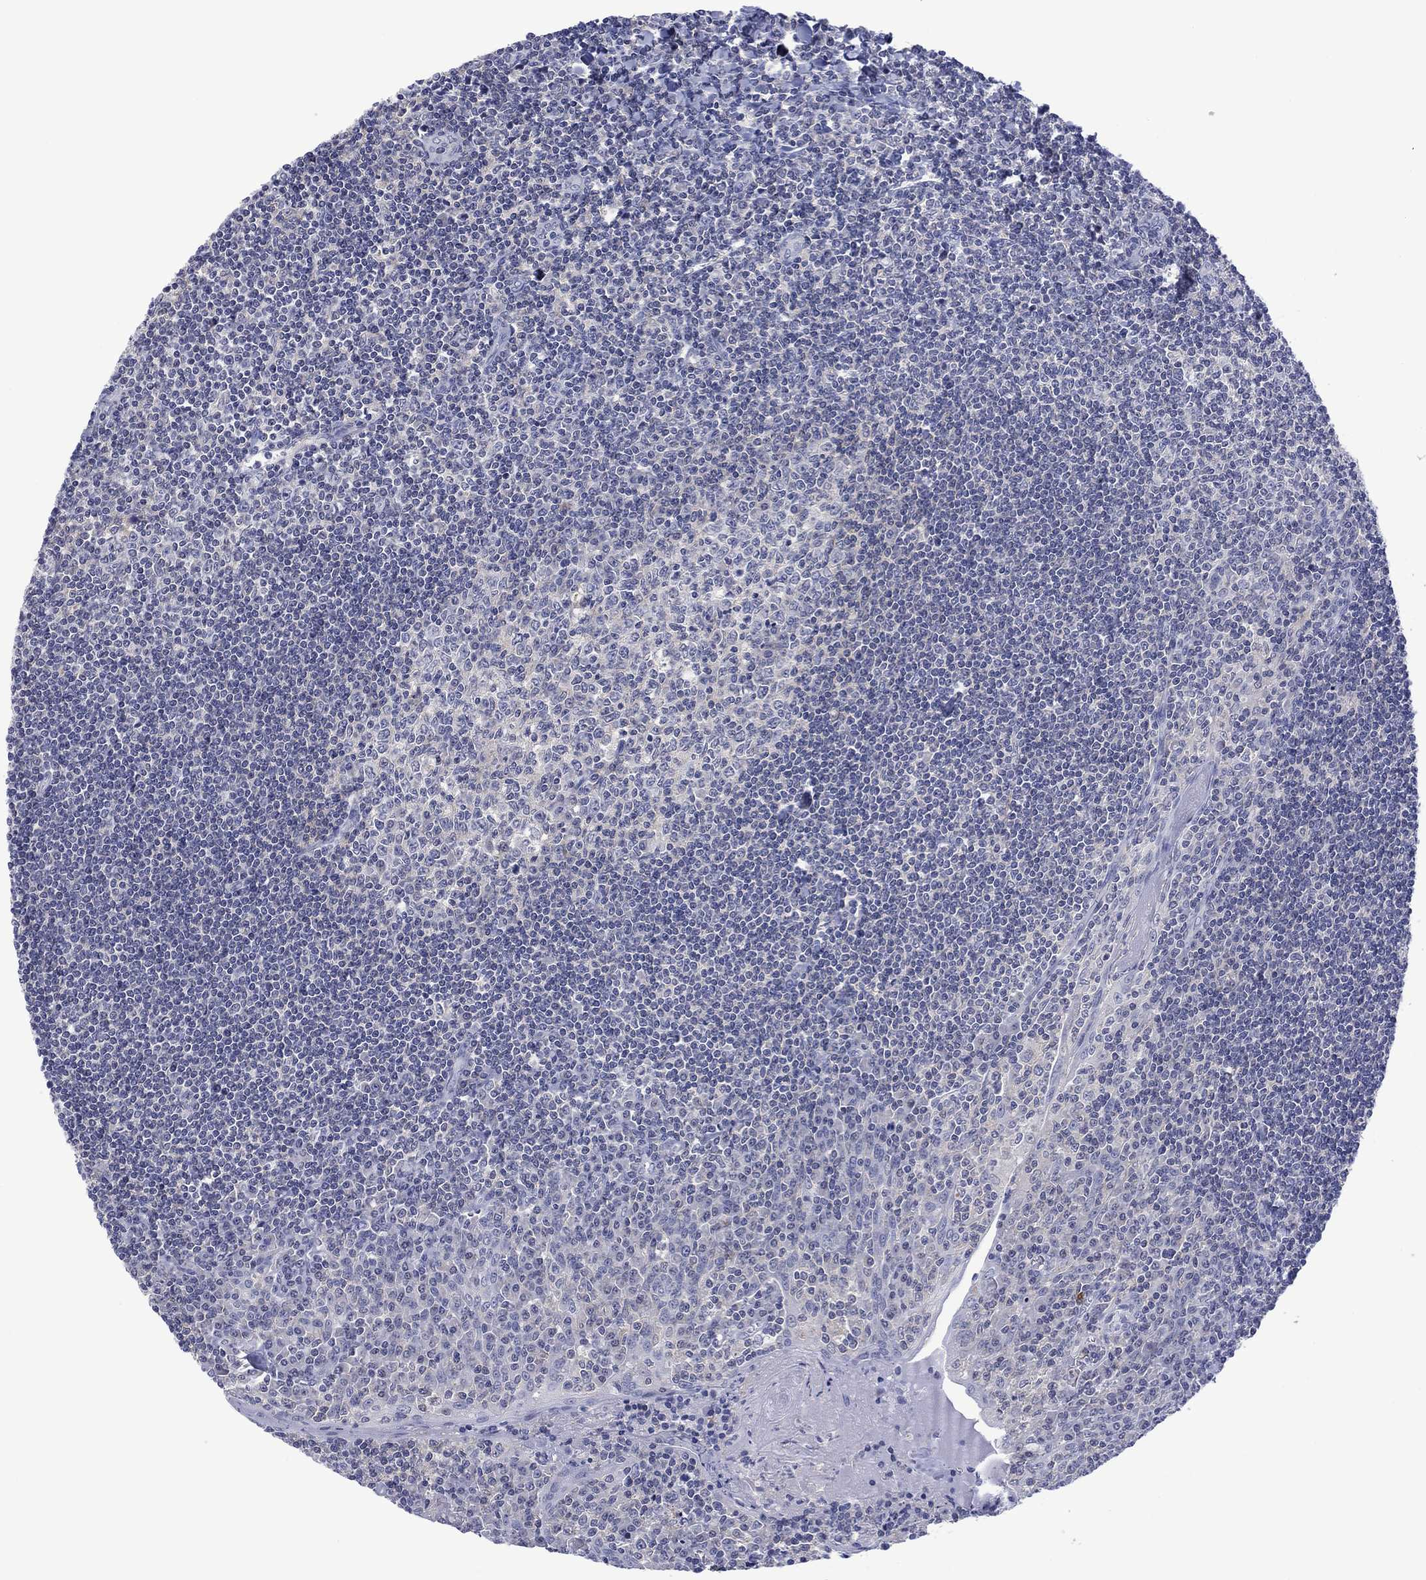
{"staining": {"intensity": "negative", "quantity": "none", "location": "none"}, "tissue": "tonsil", "cell_type": "Germinal center cells", "image_type": "normal", "snomed": [{"axis": "morphology", "description": "Normal tissue, NOS"}, {"axis": "topography", "description": "Tonsil"}], "caption": "IHC photomicrograph of normal tonsil: tonsil stained with DAB exhibits no significant protein expression in germinal center cells.", "gene": "FER1L6", "patient": {"sex": "female", "age": 12}}